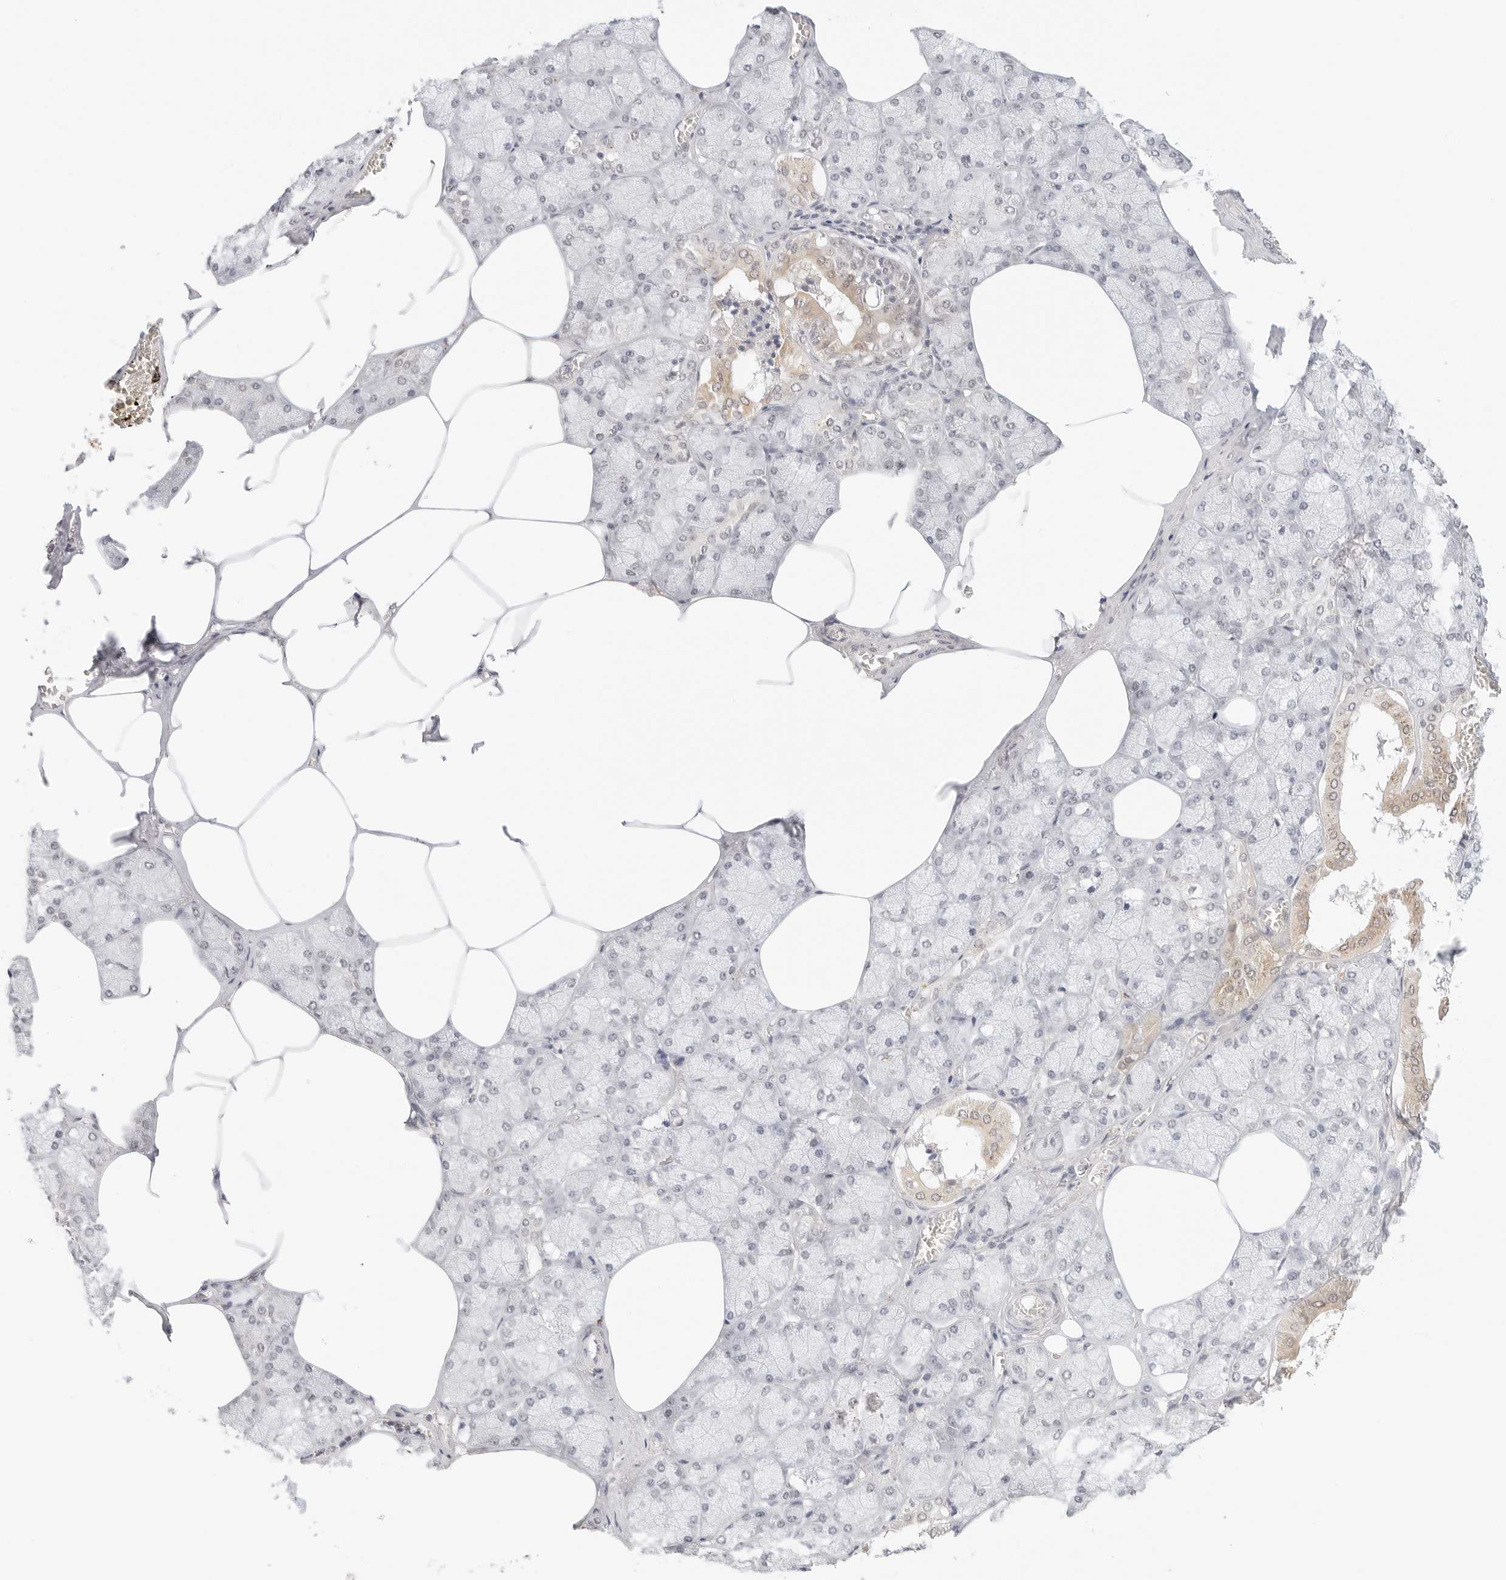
{"staining": {"intensity": "moderate", "quantity": "<25%", "location": "cytoplasmic/membranous"}, "tissue": "salivary gland", "cell_type": "Glandular cells", "image_type": "normal", "snomed": [{"axis": "morphology", "description": "Normal tissue, NOS"}, {"axis": "topography", "description": "Salivary gland"}], "caption": "Approximately <25% of glandular cells in benign human salivary gland show moderate cytoplasmic/membranous protein positivity as visualized by brown immunohistochemical staining.", "gene": "SEPTIN4", "patient": {"sex": "male", "age": 62}}